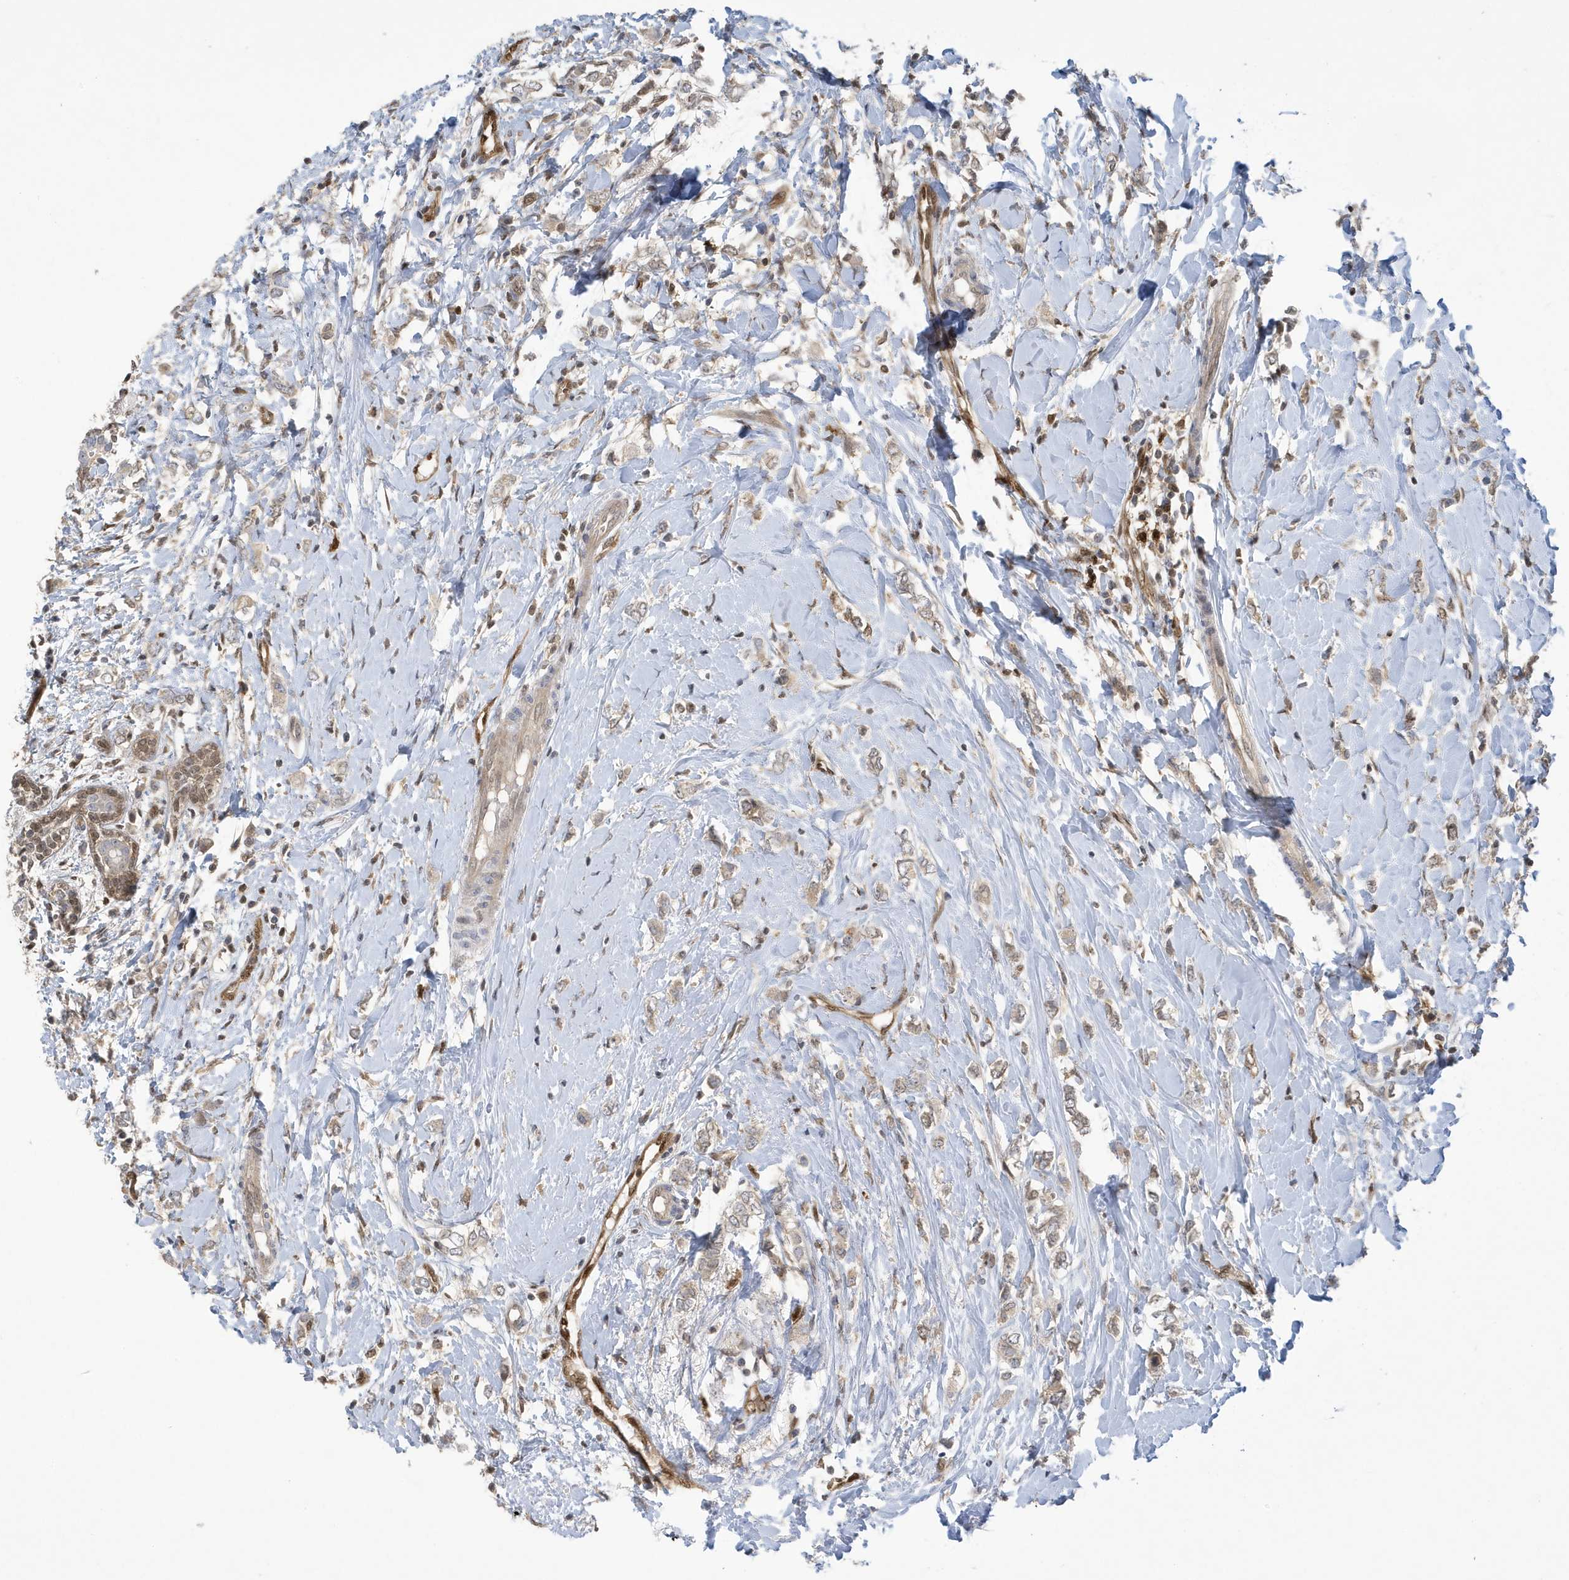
{"staining": {"intensity": "weak", "quantity": "<25%", "location": "cytoplasmic/membranous"}, "tissue": "breast cancer", "cell_type": "Tumor cells", "image_type": "cancer", "snomed": [{"axis": "morphology", "description": "Normal tissue, NOS"}, {"axis": "morphology", "description": "Lobular carcinoma"}, {"axis": "topography", "description": "Breast"}], "caption": "Immunohistochemical staining of human breast lobular carcinoma demonstrates no significant positivity in tumor cells.", "gene": "NCOA7", "patient": {"sex": "female", "age": 47}}